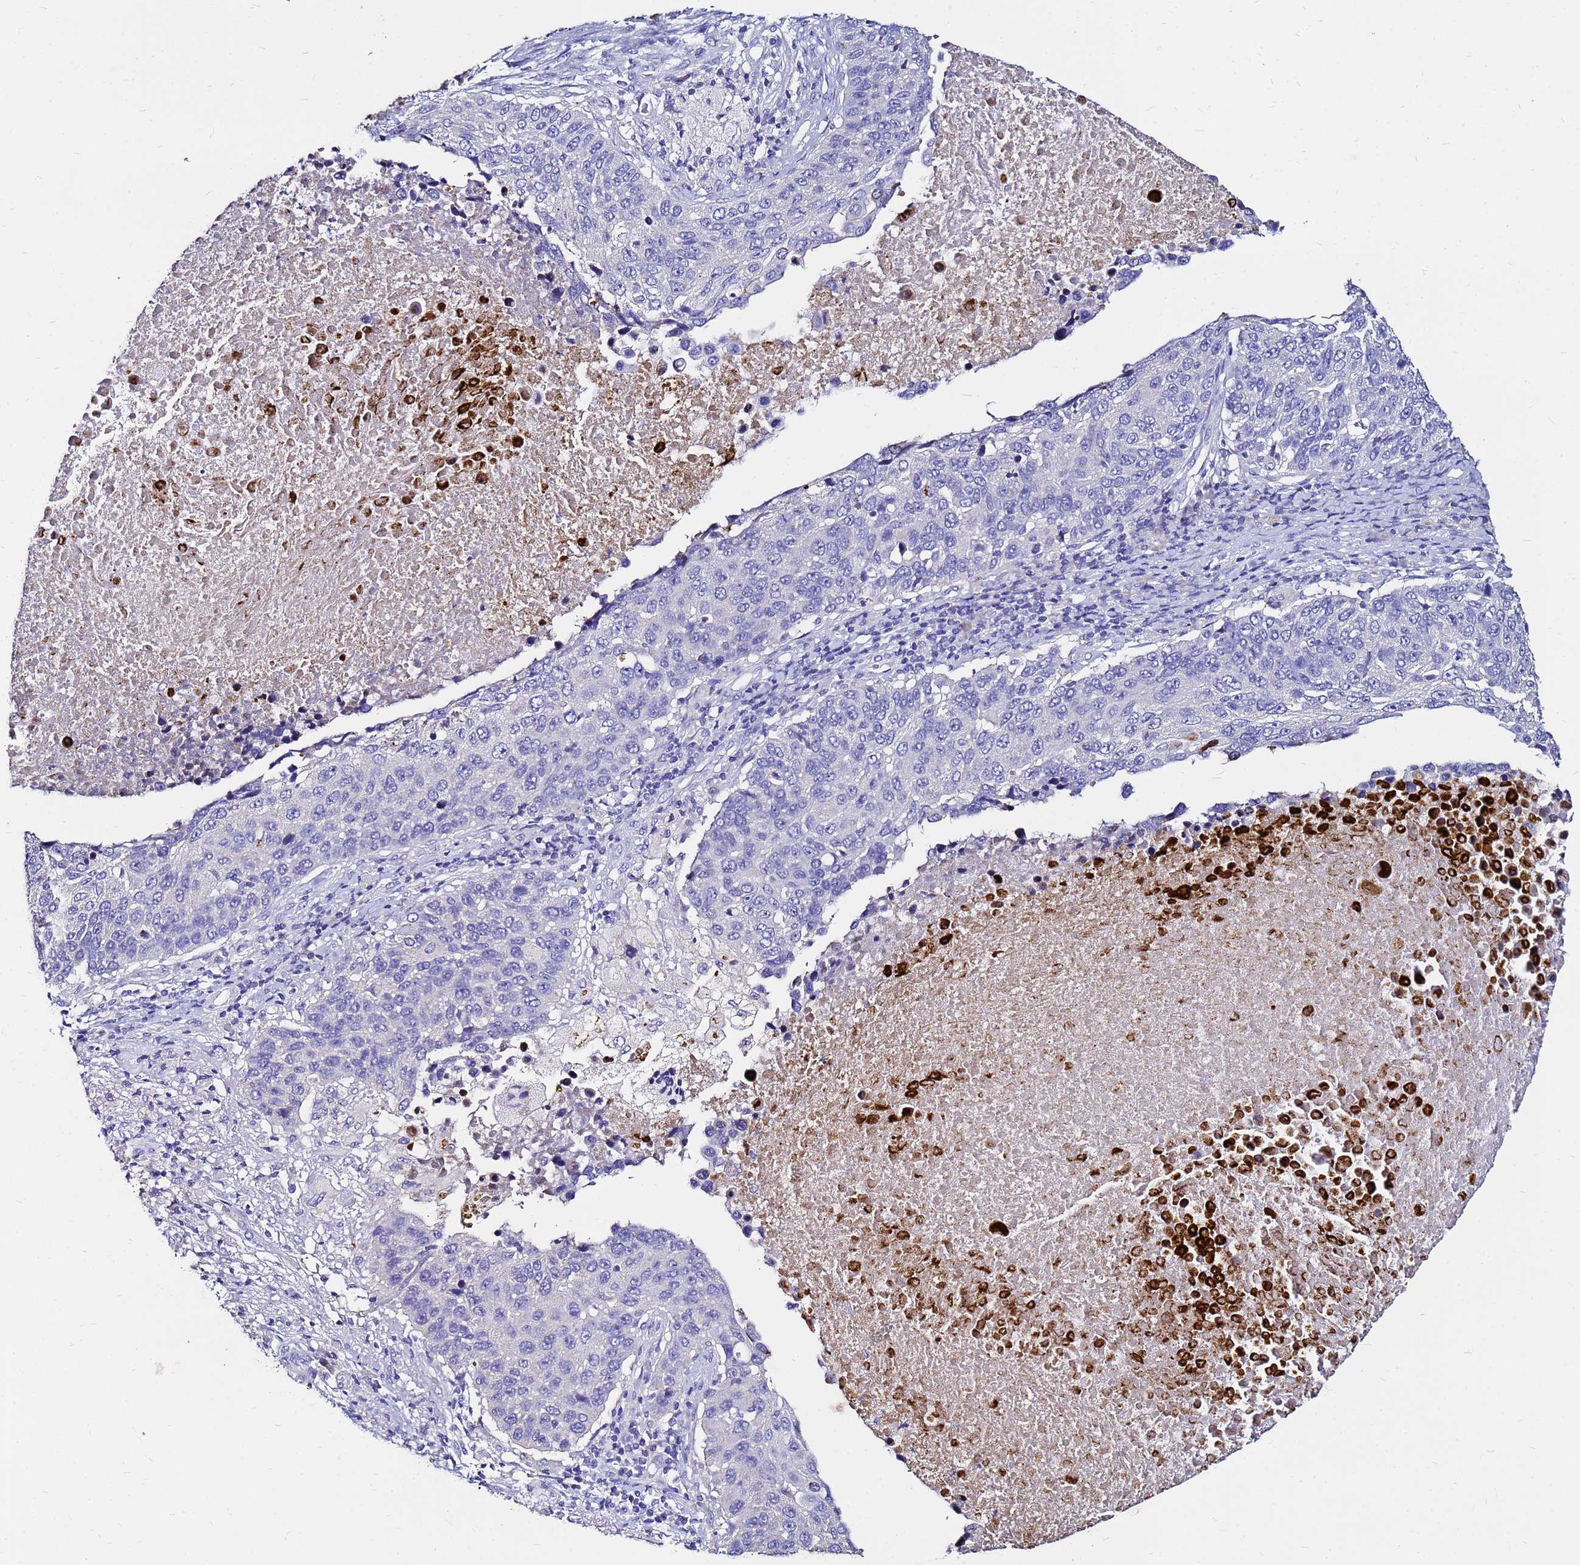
{"staining": {"intensity": "negative", "quantity": "none", "location": "none"}, "tissue": "lung cancer", "cell_type": "Tumor cells", "image_type": "cancer", "snomed": [{"axis": "morphology", "description": "Normal tissue, NOS"}, {"axis": "morphology", "description": "Squamous cell carcinoma, NOS"}, {"axis": "topography", "description": "Lymph node"}, {"axis": "topography", "description": "Lung"}], "caption": "Human lung cancer stained for a protein using immunohistochemistry (IHC) displays no staining in tumor cells.", "gene": "FAM183A", "patient": {"sex": "male", "age": 66}}